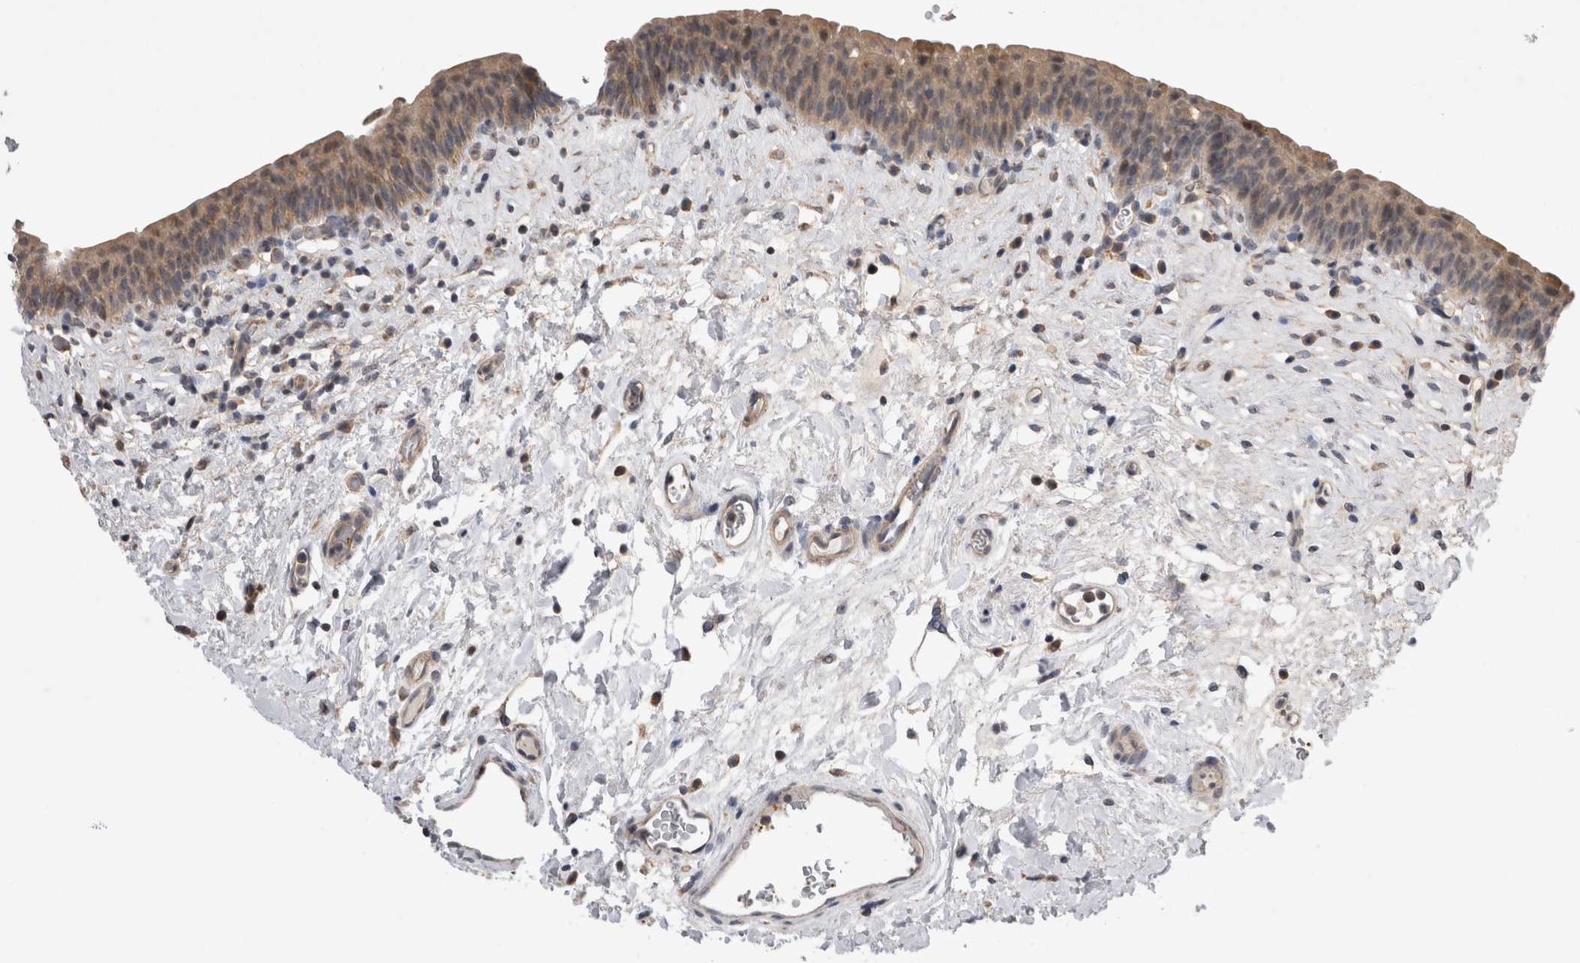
{"staining": {"intensity": "weak", "quantity": ">75%", "location": "cytoplasmic/membranous"}, "tissue": "urinary bladder", "cell_type": "Urothelial cells", "image_type": "normal", "snomed": [{"axis": "morphology", "description": "Normal tissue, NOS"}, {"axis": "topography", "description": "Urinary bladder"}], "caption": "DAB immunohistochemical staining of benign urinary bladder demonstrates weak cytoplasmic/membranous protein staining in about >75% of urothelial cells.", "gene": "ARHGAP29", "patient": {"sex": "male", "age": 83}}